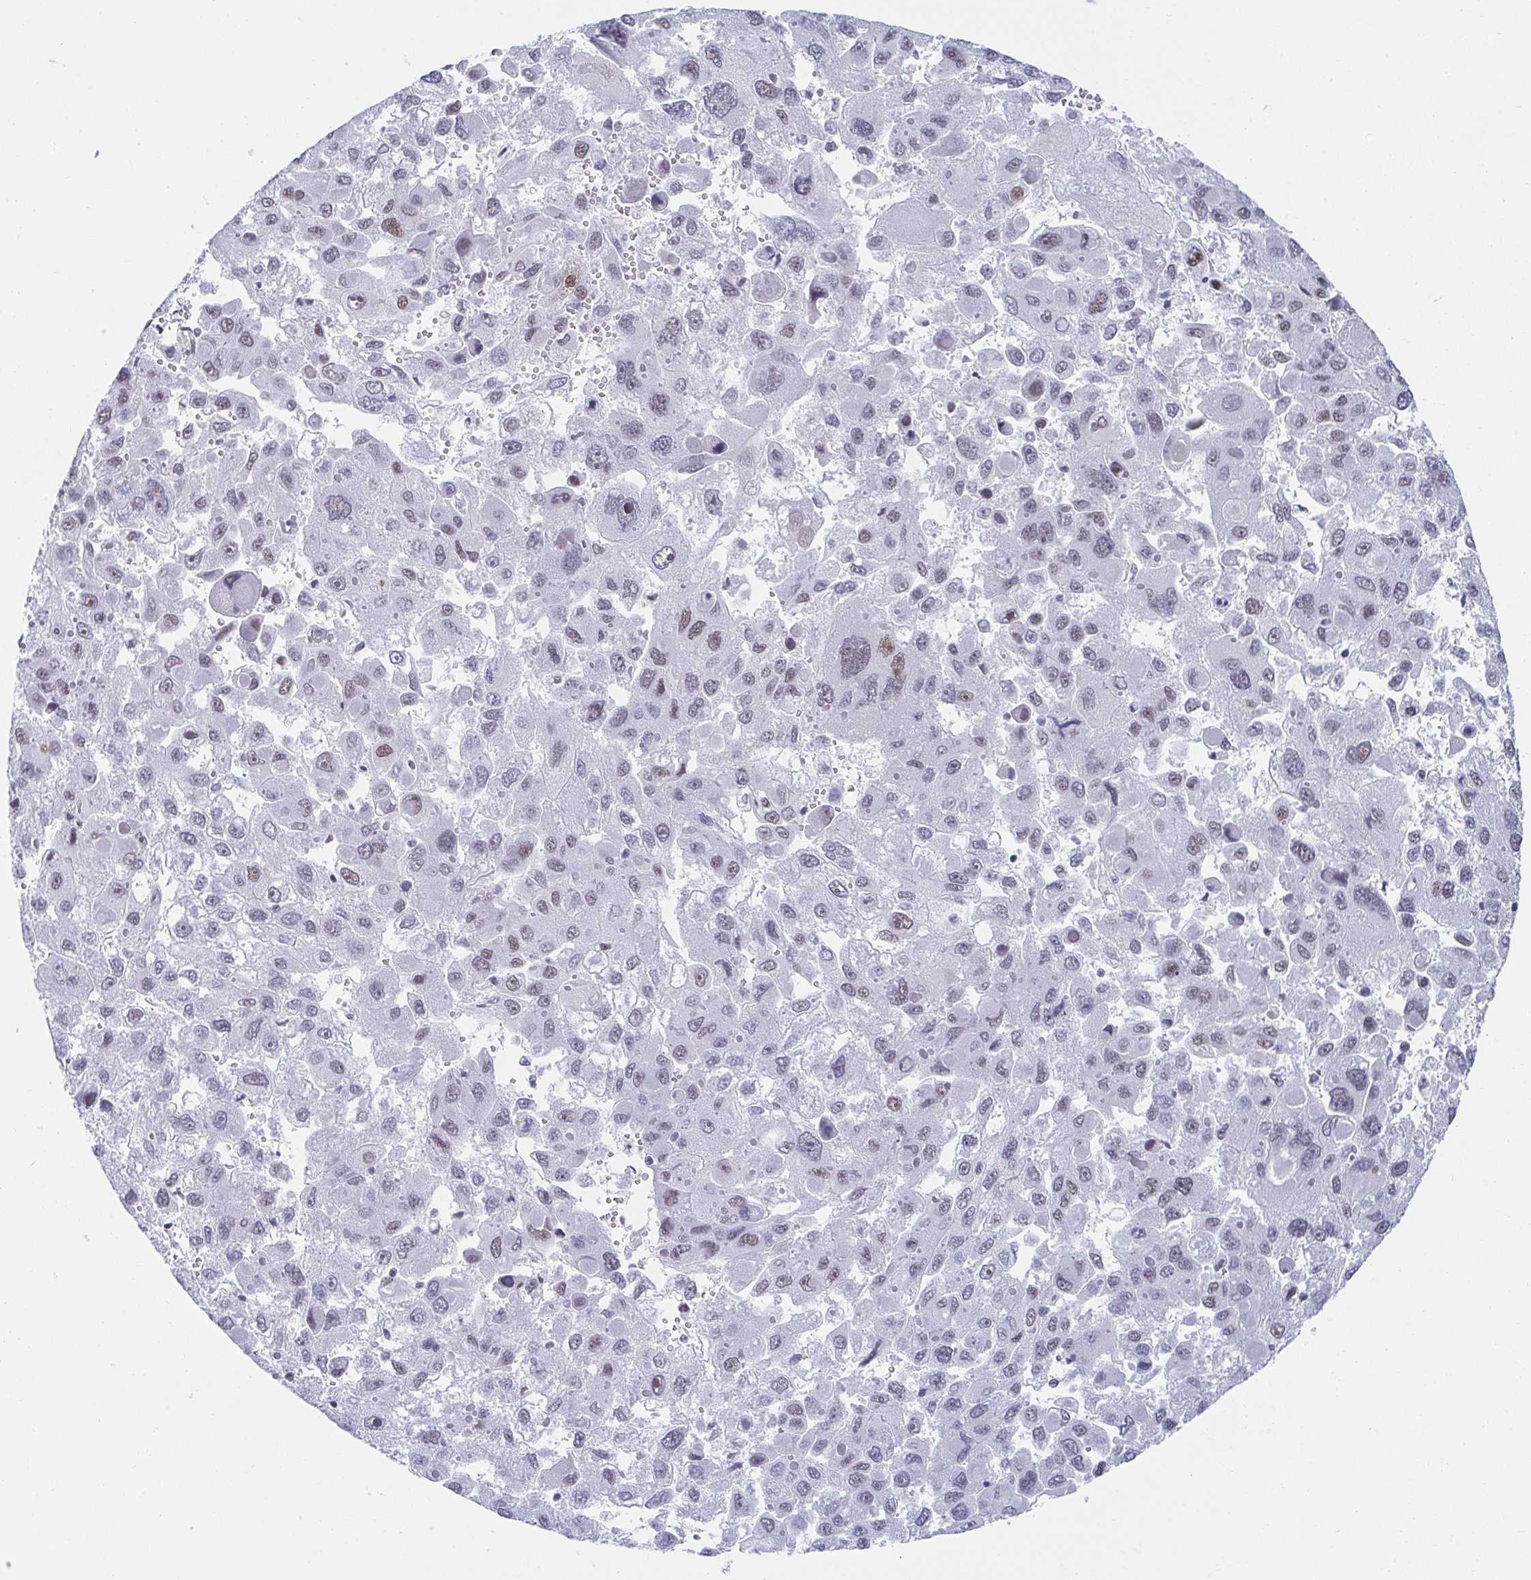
{"staining": {"intensity": "weak", "quantity": "25%-75%", "location": "nuclear"}, "tissue": "liver cancer", "cell_type": "Tumor cells", "image_type": "cancer", "snomed": [{"axis": "morphology", "description": "Carcinoma, Hepatocellular, NOS"}, {"axis": "topography", "description": "Liver"}], "caption": "DAB immunohistochemical staining of liver cancer displays weak nuclear protein expression in about 25%-75% of tumor cells. (DAB (3,3'-diaminobenzidine) = brown stain, brightfield microscopy at high magnification).", "gene": "SLC7A10", "patient": {"sex": "female", "age": 41}}